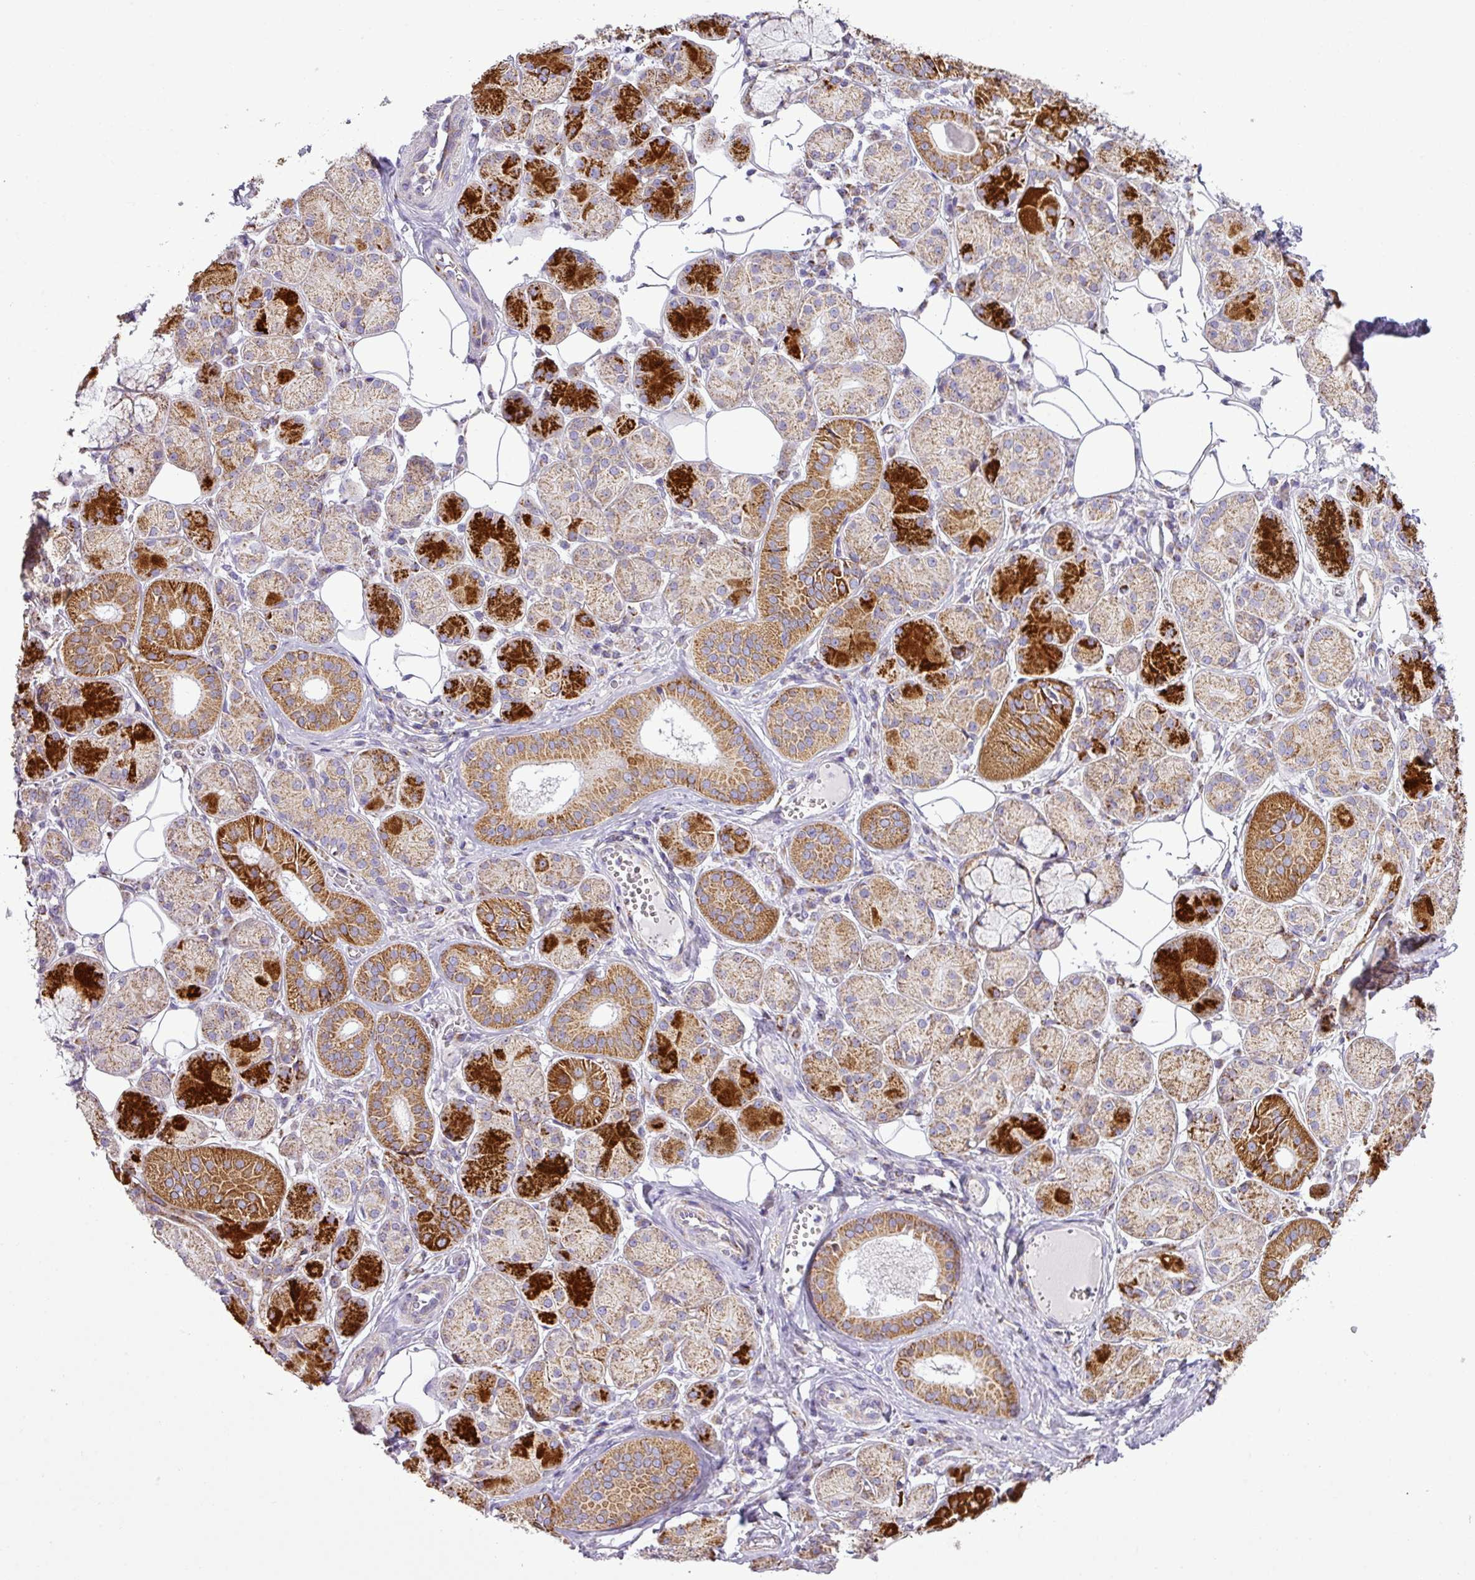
{"staining": {"intensity": "strong", "quantity": ">75%", "location": "cytoplasmic/membranous"}, "tissue": "salivary gland", "cell_type": "Glandular cells", "image_type": "normal", "snomed": [{"axis": "morphology", "description": "Squamous cell carcinoma, NOS"}, {"axis": "topography", "description": "Skin"}, {"axis": "topography", "description": "Head-Neck"}], "caption": "Protein analysis of benign salivary gland exhibits strong cytoplasmic/membranous staining in approximately >75% of glandular cells. (DAB = brown stain, brightfield microscopy at high magnification).", "gene": "ZNF81", "patient": {"sex": "male", "age": 80}}